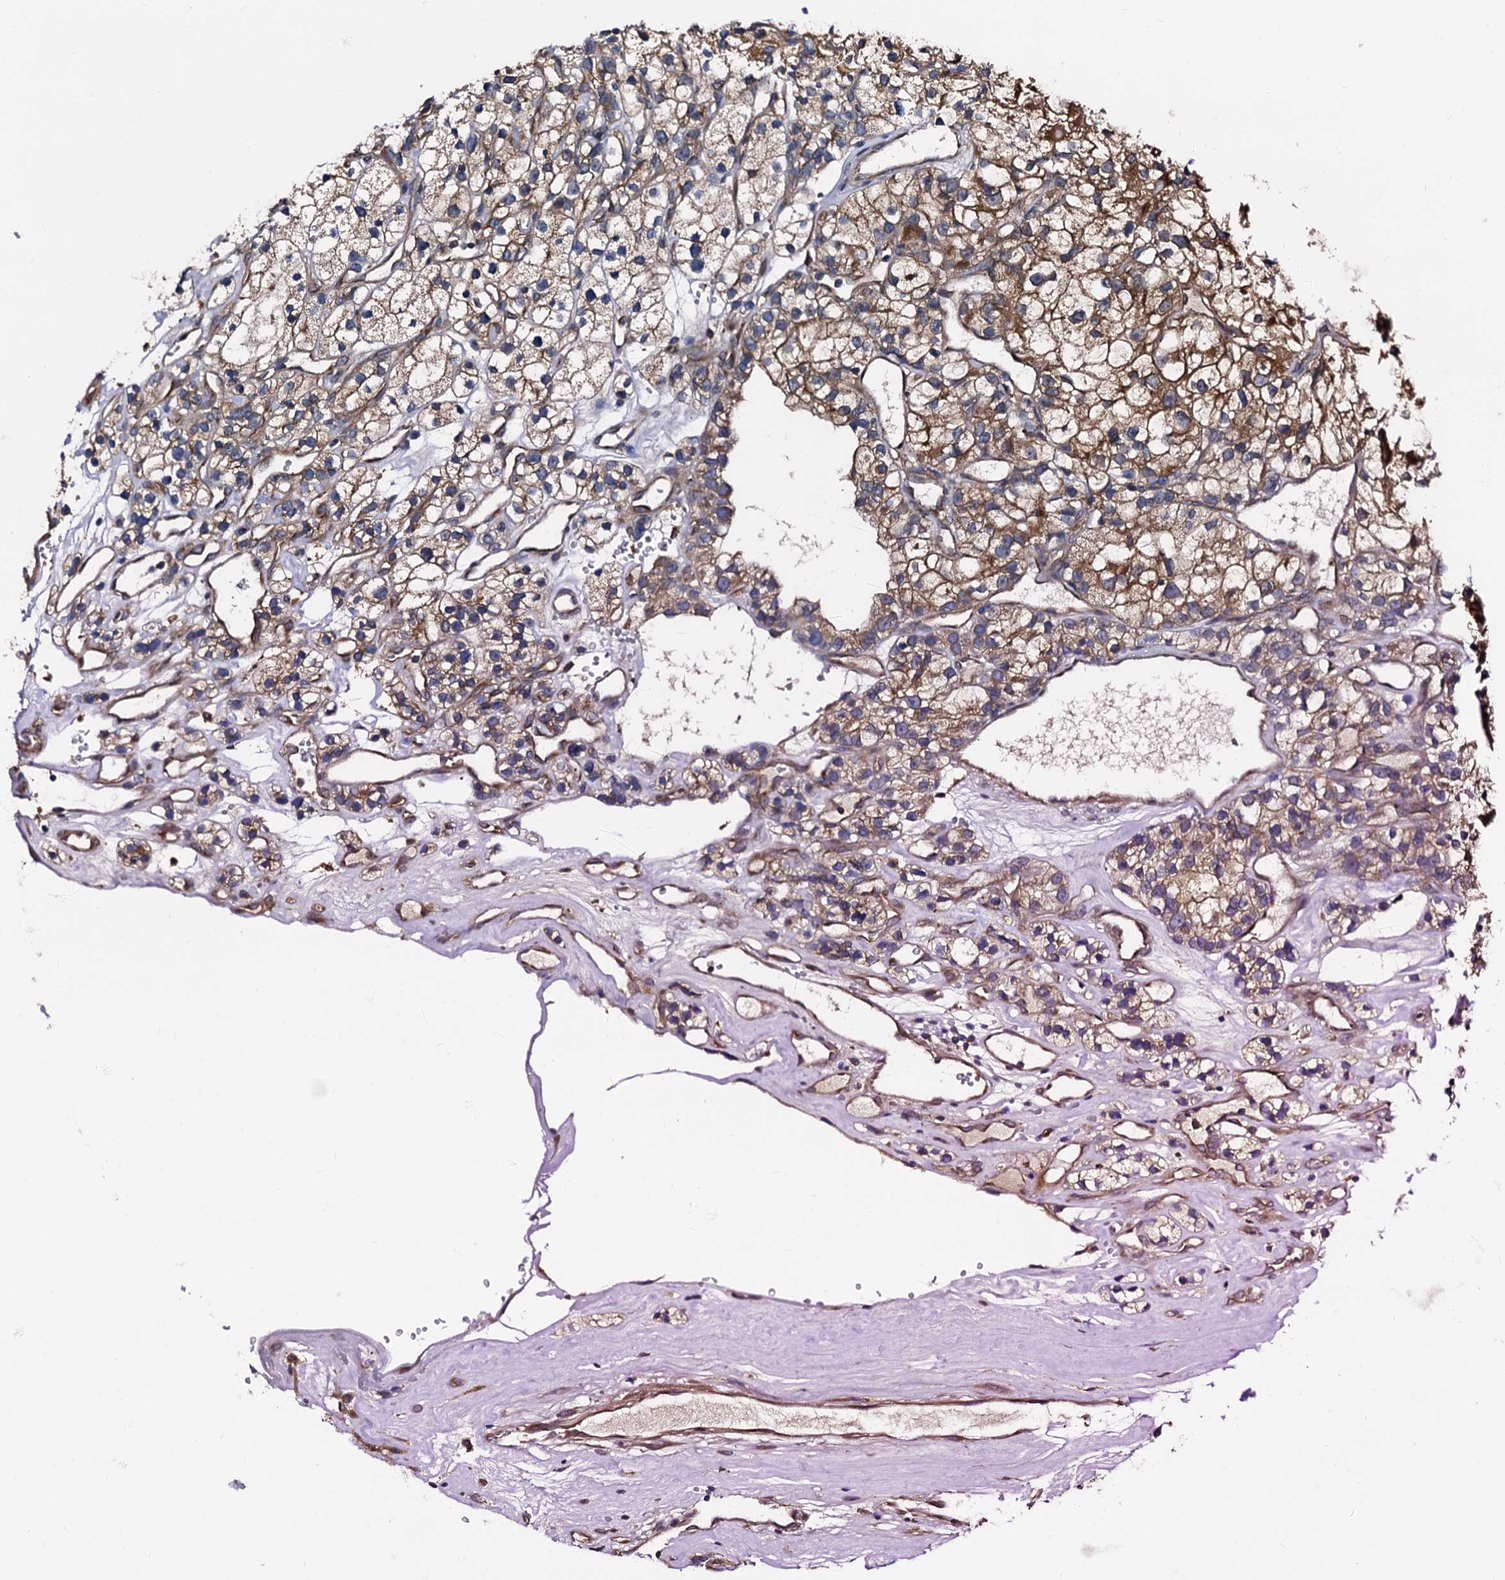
{"staining": {"intensity": "moderate", "quantity": ">75%", "location": "cytoplasmic/membranous"}, "tissue": "renal cancer", "cell_type": "Tumor cells", "image_type": "cancer", "snomed": [{"axis": "morphology", "description": "Adenocarcinoma, NOS"}, {"axis": "topography", "description": "Kidney"}], "caption": "About >75% of tumor cells in renal cancer (adenocarcinoma) show moderate cytoplasmic/membranous protein staining as visualized by brown immunohistochemical staining.", "gene": "PEX5", "patient": {"sex": "female", "age": 57}}